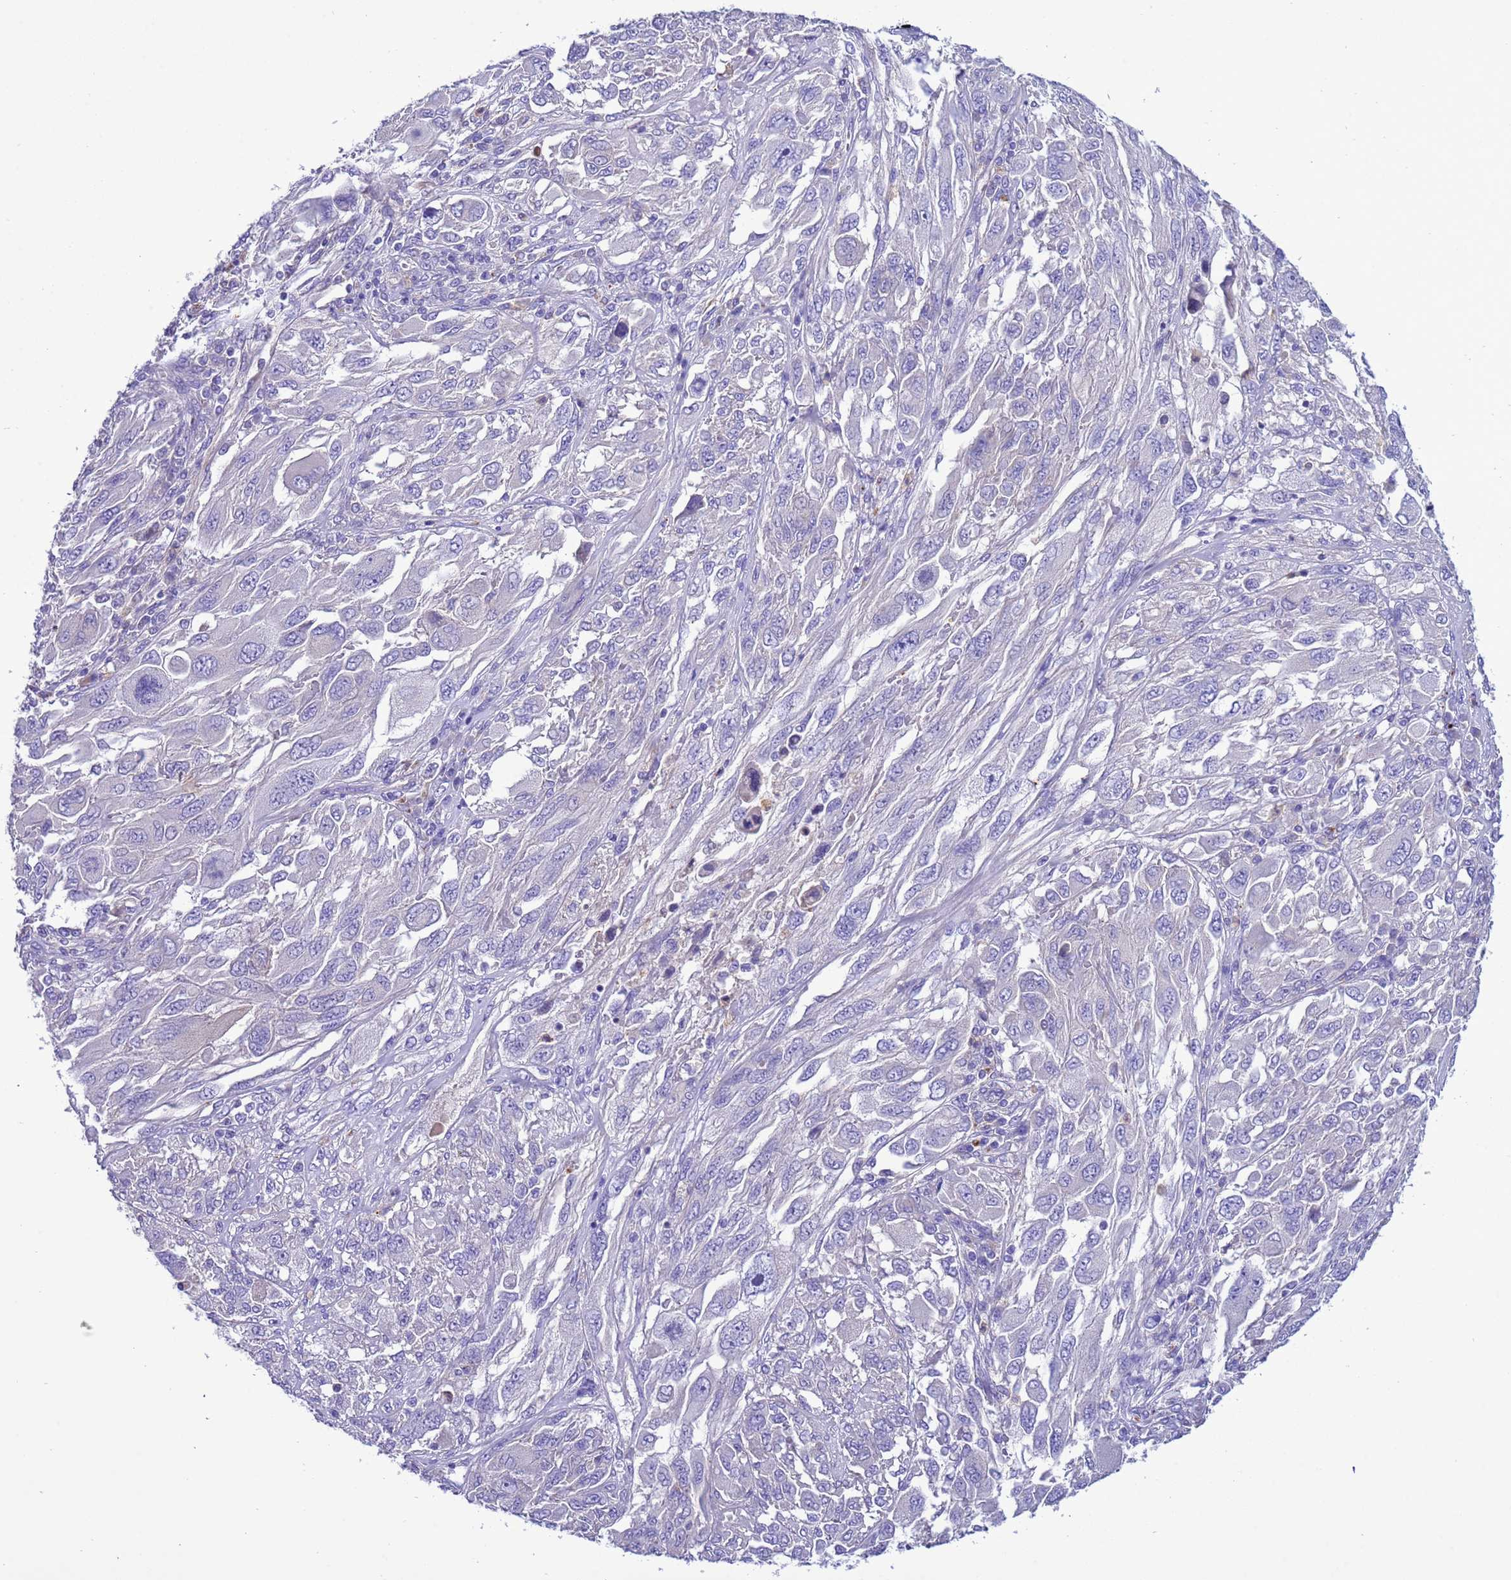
{"staining": {"intensity": "negative", "quantity": "none", "location": "none"}, "tissue": "melanoma", "cell_type": "Tumor cells", "image_type": "cancer", "snomed": [{"axis": "morphology", "description": "Malignant melanoma, NOS"}, {"axis": "topography", "description": "Skin"}], "caption": "Immunohistochemistry histopathology image of melanoma stained for a protein (brown), which displays no staining in tumor cells.", "gene": "KICS2", "patient": {"sex": "female", "age": 91}}